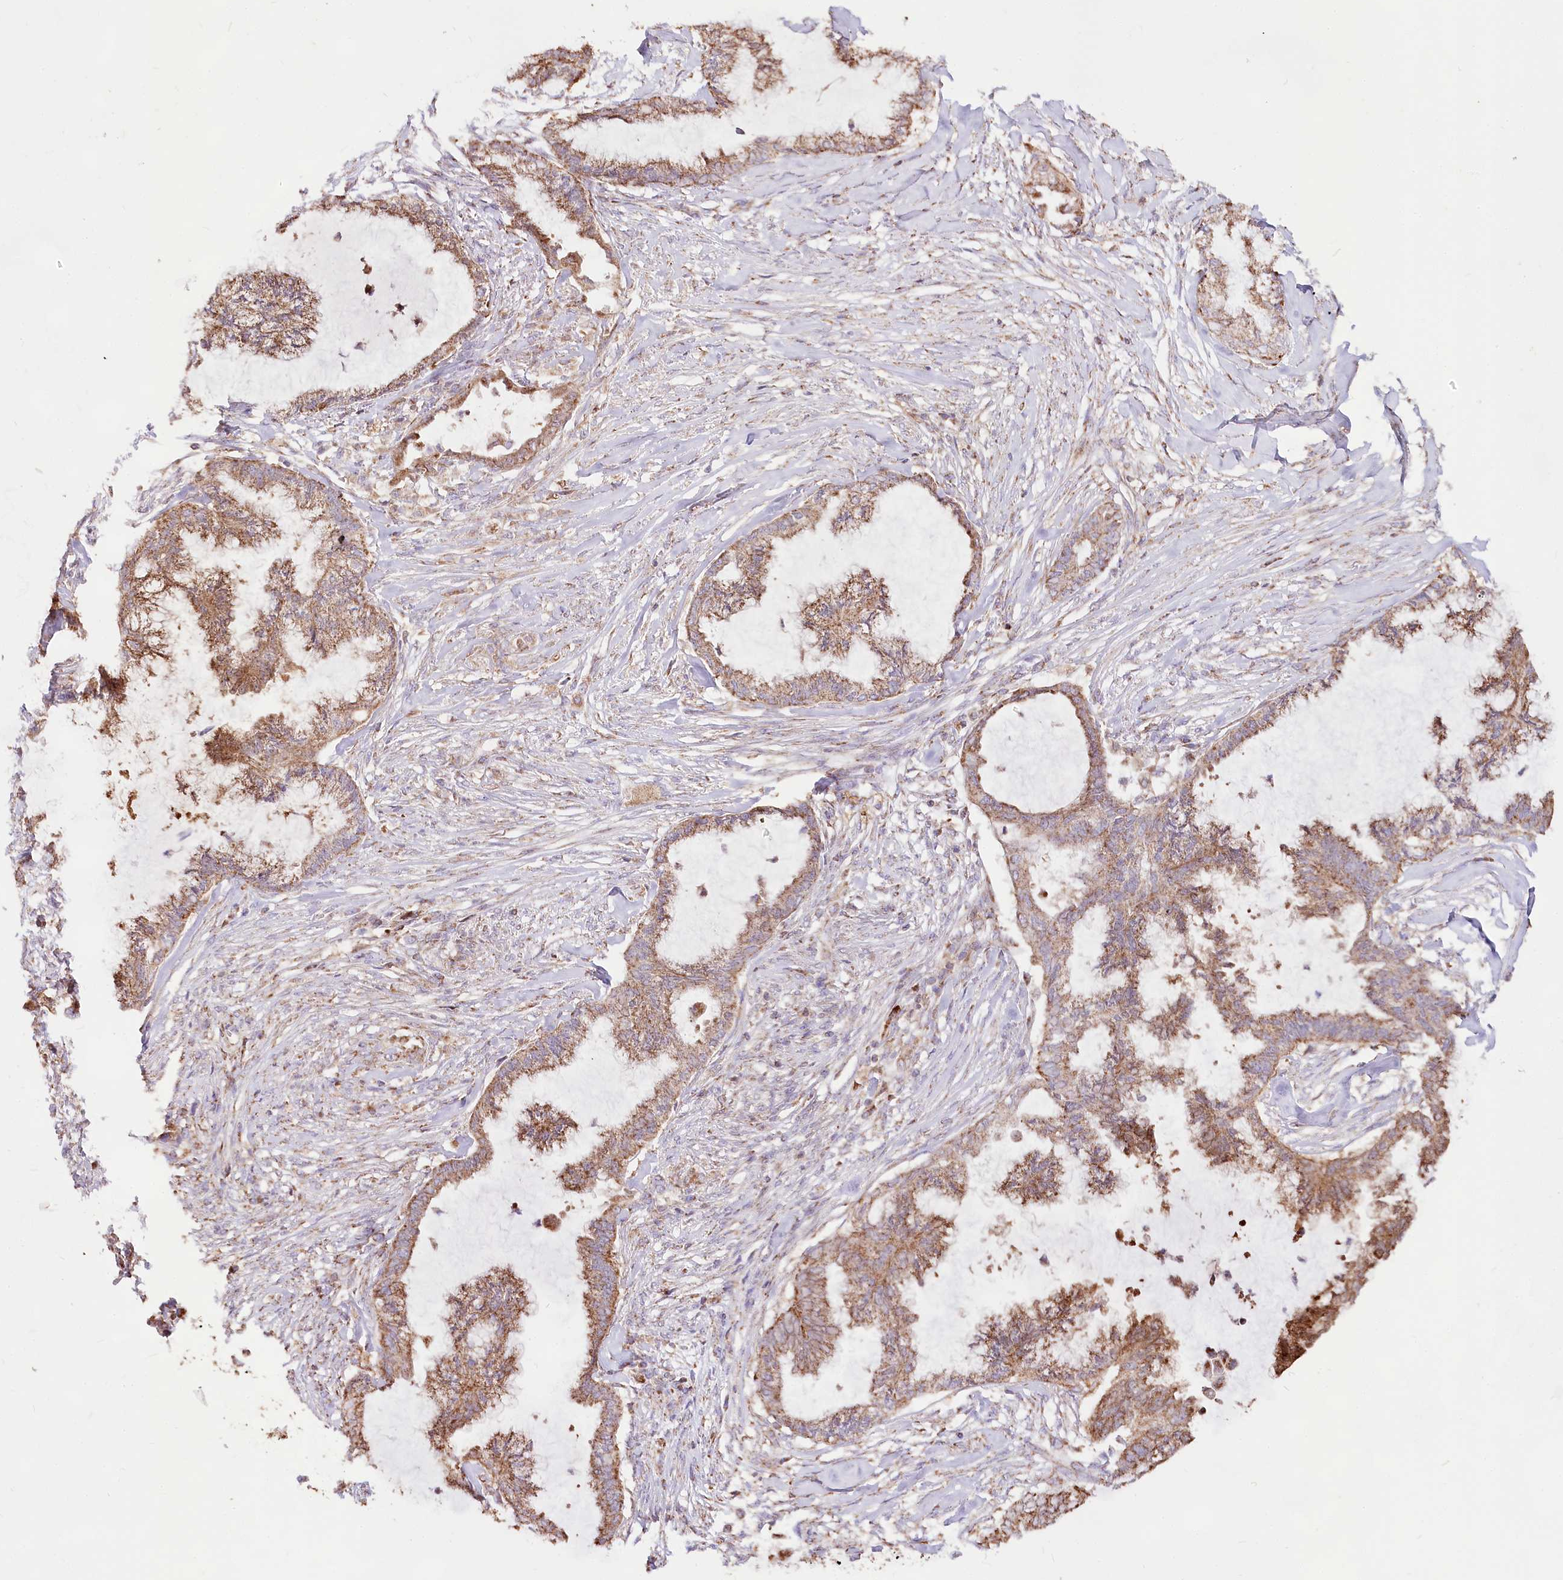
{"staining": {"intensity": "moderate", "quantity": ">75%", "location": "cytoplasmic/membranous"}, "tissue": "endometrial cancer", "cell_type": "Tumor cells", "image_type": "cancer", "snomed": [{"axis": "morphology", "description": "Adenocarcinoma, NOS"}, {"axis": "topography", "description": "Endometrium"}], "caption": "An IHC micrograph of tumor tissue is shown. Protein staining in brown shows moderate cytoplasmic/membranous positivity in endometrial adenocarcinoma within tumor cells. The protein is stained brown, and the nuclei are stained in blue (DAB IHC with brightfield microscopy, high magnification).", "gene": "TASOR2", "patient": {"sex": "female", "age": 86}}